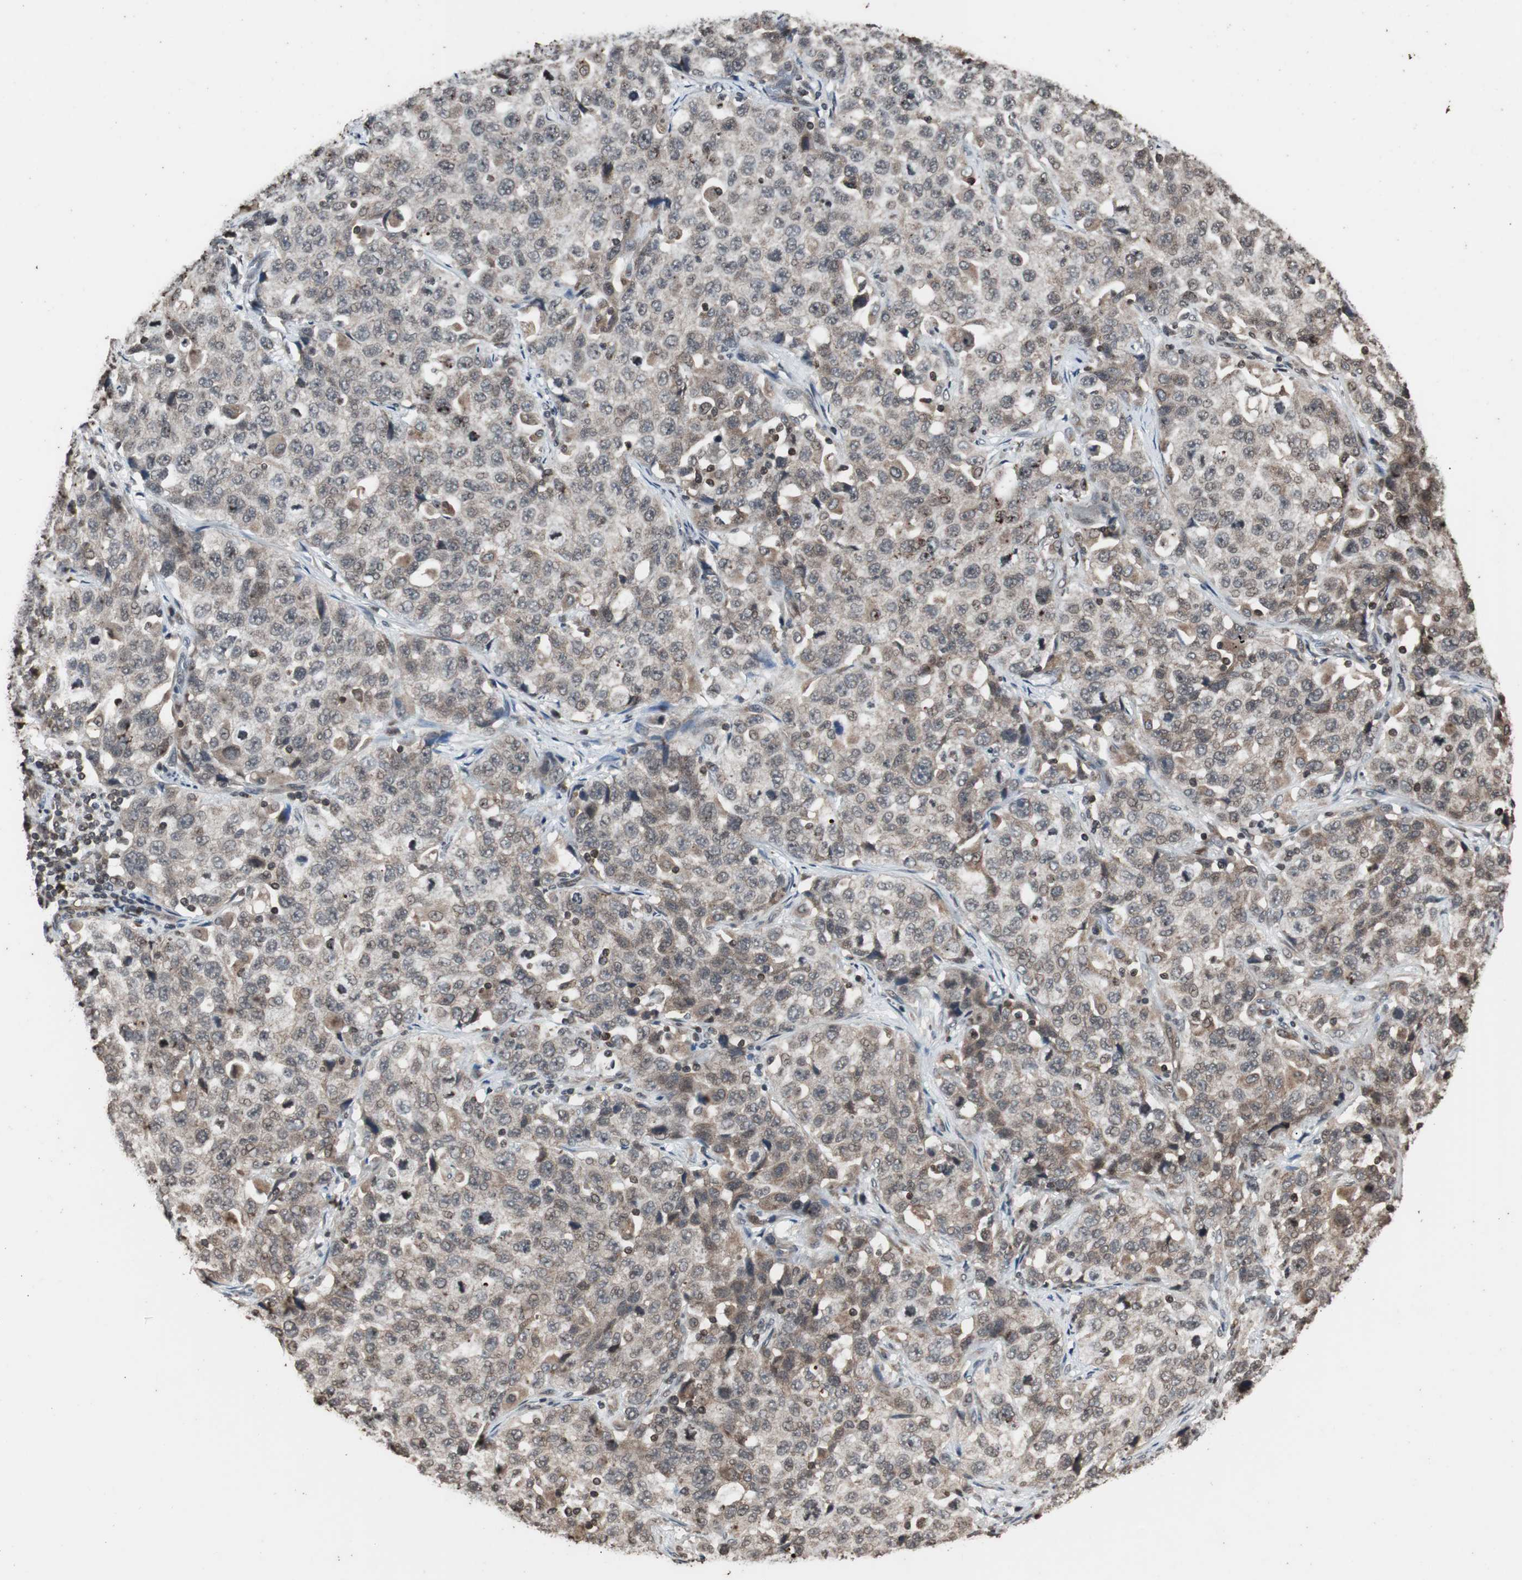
{"staining": {"intensity": "weak", "quantity": "25%-75%", "location": "cytoplasmic/membranous"}, "tissue": "stomach cancer", "cell_type": "Tumor cells", "image_type": "cancer", "snomed": [{"axis": "morphology", "description": "Normal tissue, NOS"}, {"axis": "morphology", "description": "Adenocarcinoma, NOS"}, {"axis": "topography", "description": "Stomach"}], "caption": "This image displays adenocarcinoma (stomach) stained with immunohistochemistry (IHC) to label a protein in brown. The cytoplasmic/membranous of tumor cells show weak positivity for the protein. Nuclei are counter-stained blue.", "gene": "ZFC3H1", "patient": {"sex": "male", "age": 48}}